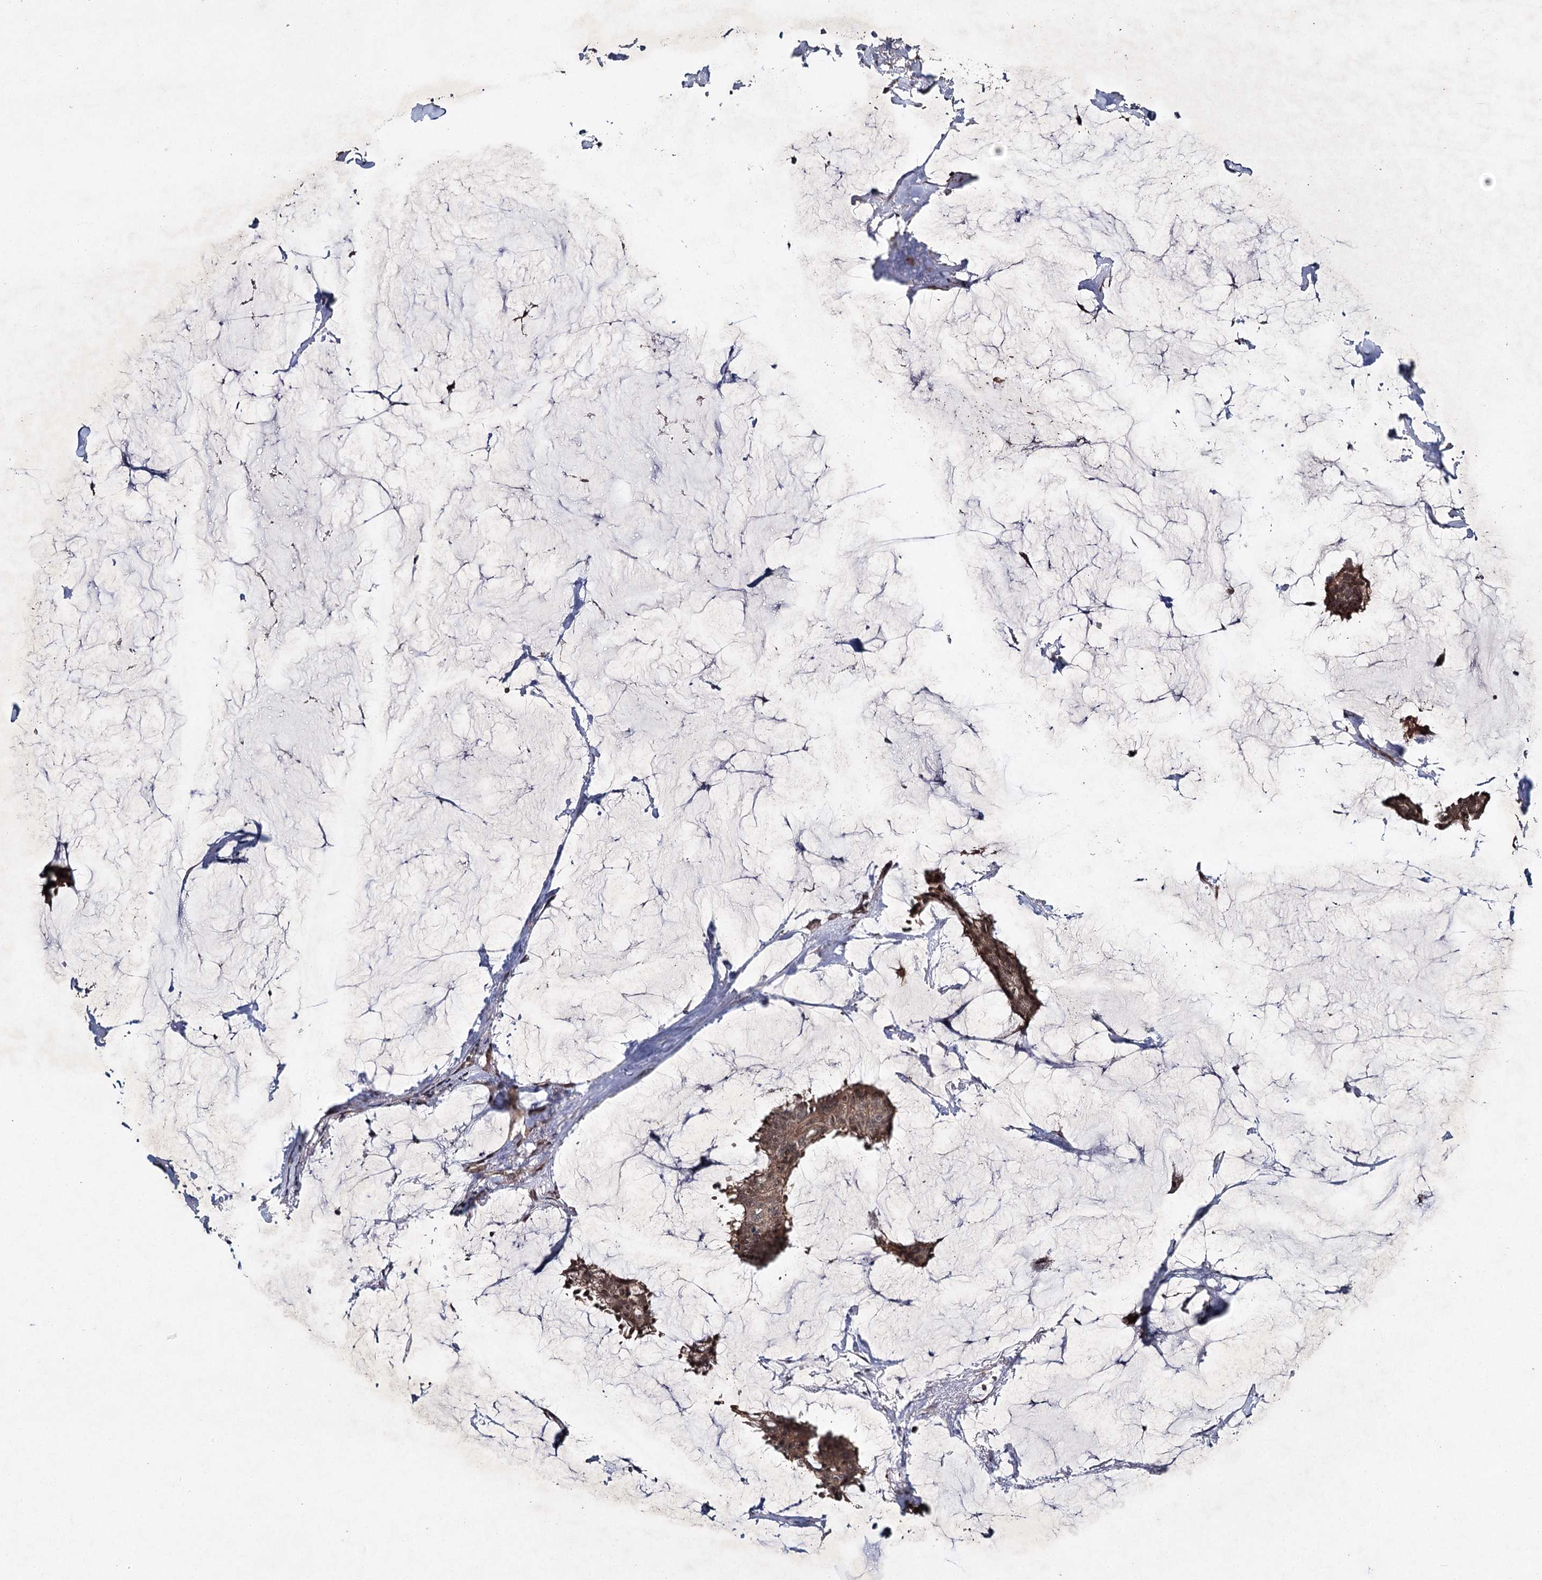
{"staining": {"intensity": "moderate", "quantity": ">75%", "location": "cytoplasmic/membranous,nuclear"}, "tissue": "breast cancer", "cell_type": "Tumor cells", "image_type": "cancer", "snomed": [{"axis": "morphology", "description": "Duct carcinoma"}, {"axis": "topography", "description": "Breast"}], "caption": "Breast infiltrating ductal carcinoma stained with a protein marker demonstrates moderate staining in tumor cells.", "gene": "DCUN1D4", "patient": {"sex": "female", "age": 93}}